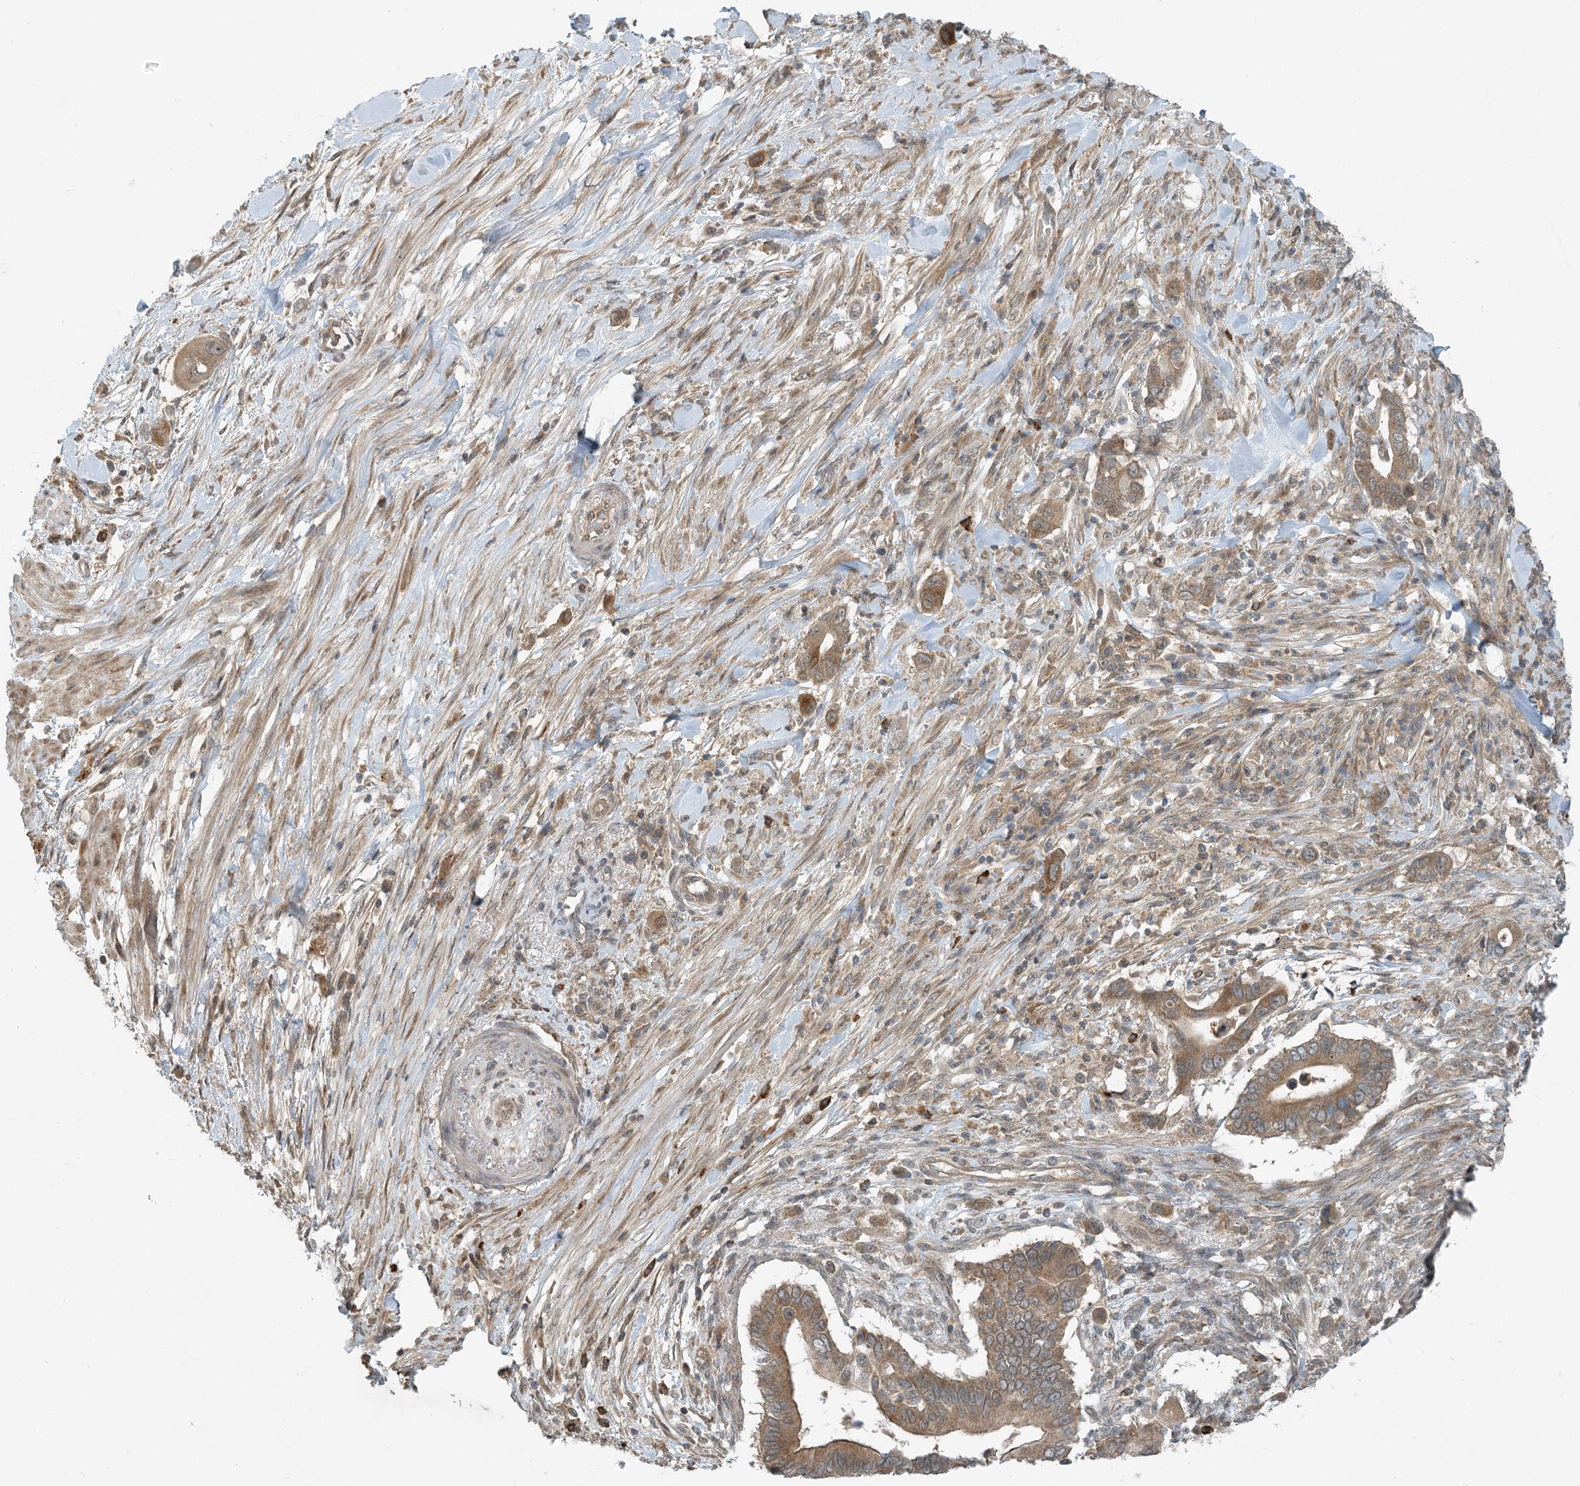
{"staining": {"intensity": "moderate", "quantity": ">75%", "location": "cytoplasmic/membranous"}, "tissue": "pancreatic cancer", "cell_type": "Tumor cells", "image_type": "cancer", "snomed": [{"axis": "morphology", "description": "Adenocarcinoma, NOS"}, {"axis": "topography", "description": "Pancreas"}], "caption": "Tumor cells show medium levels of moderate cytoplasmic/membranous expression in about >75% of cells in pancreatic cancer.", "gene": "ZBTB3", "patient": {"sex": "male", "age": 68}}